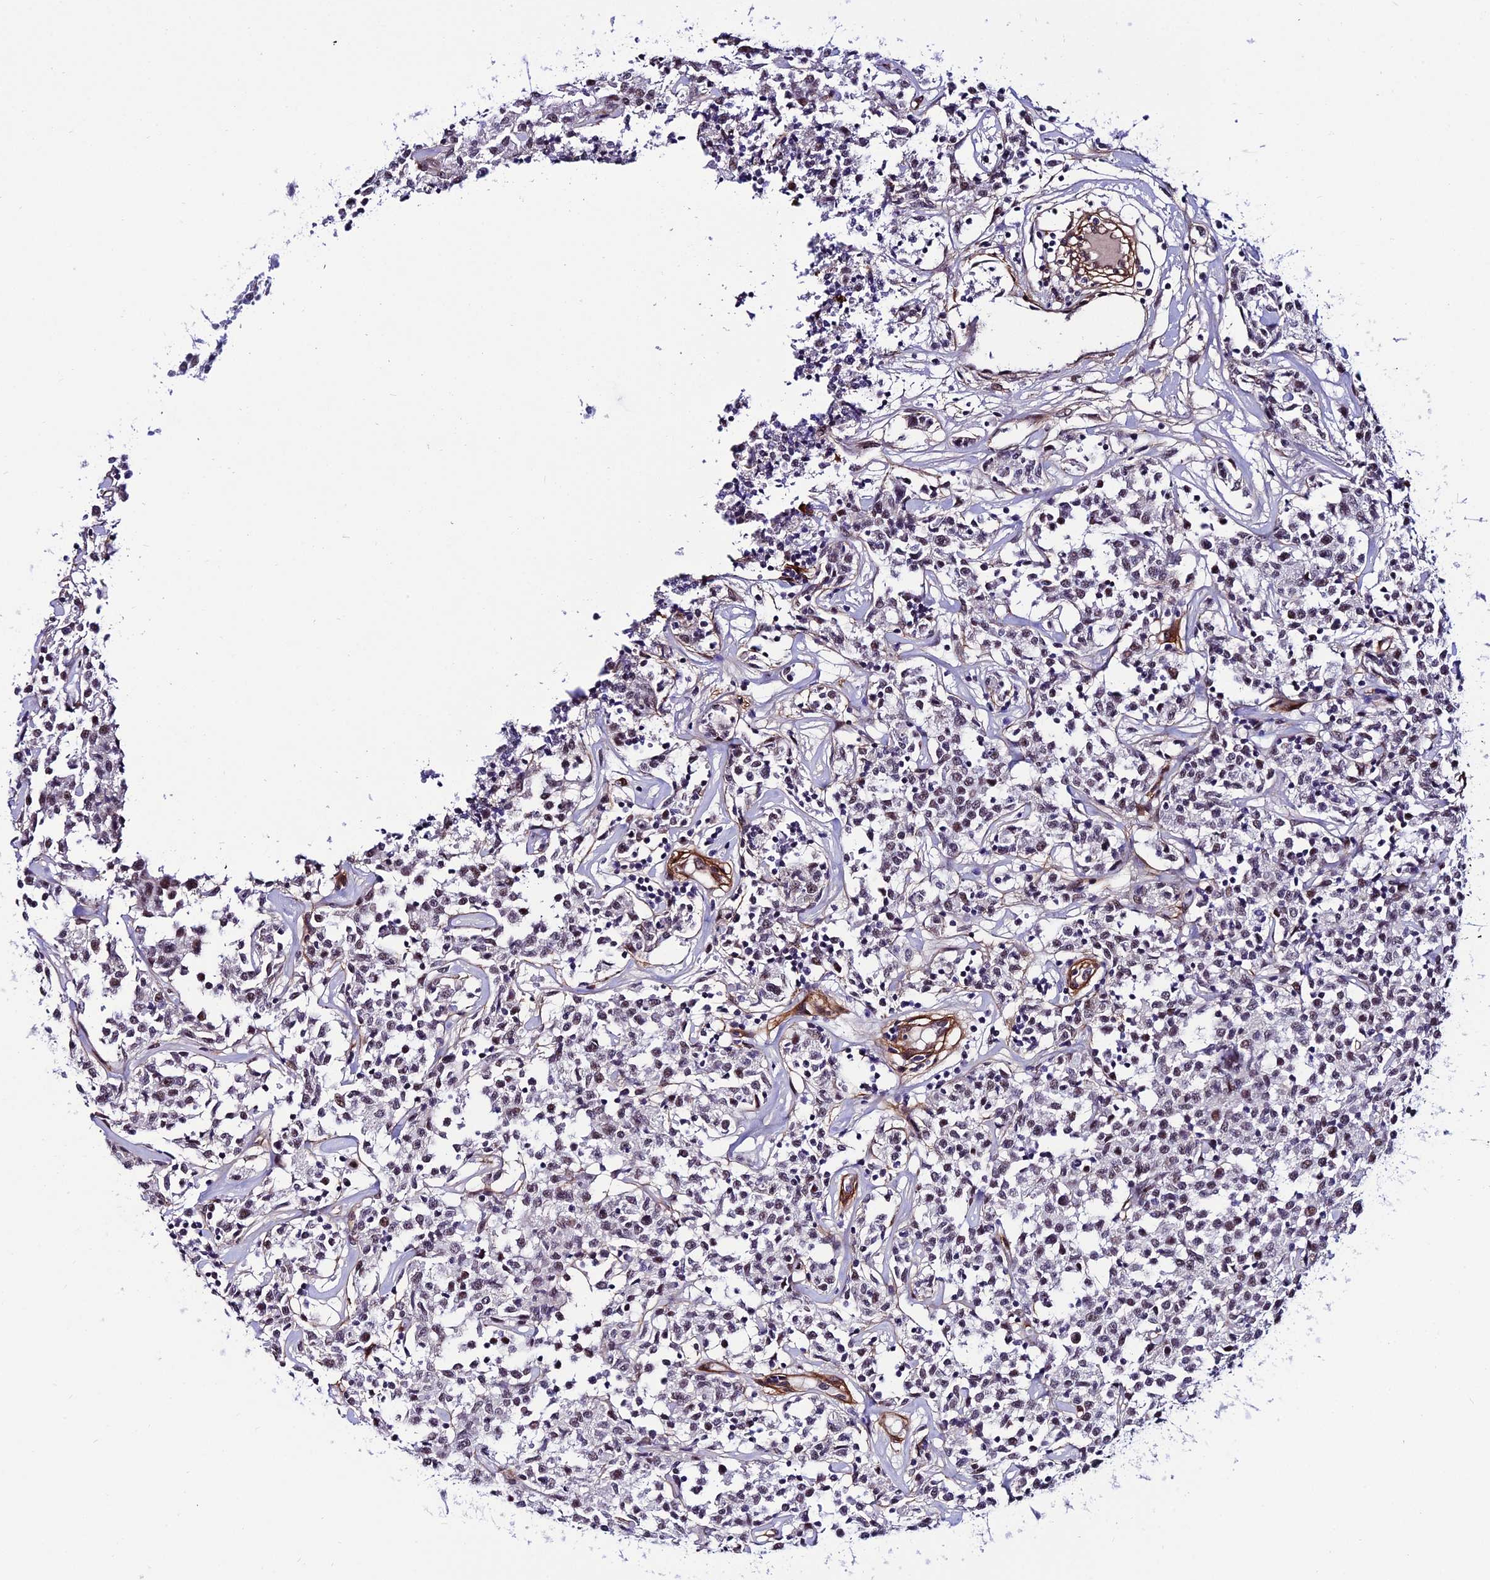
{"staining": {"intensity": "weak", "quantity": "<25%", "location": "nuclear"}, "tissue": "lymphoma", "cell_type": "Tumor cells", "image_type": "cancer", "snomed": [{"axis": "morphology", "description": "Malignant lymphoma, non-Hodgkin's type, Low grade"}, {"axis": "topography", "description": "Small intestine"}], "caption": "Immunohistochemistry histopathology image of lymphoma stained for a protein (brown), which displays no staining in tumor cells.", "gene": "SYT15", "patient": {"sex": "female", "age": 59}}